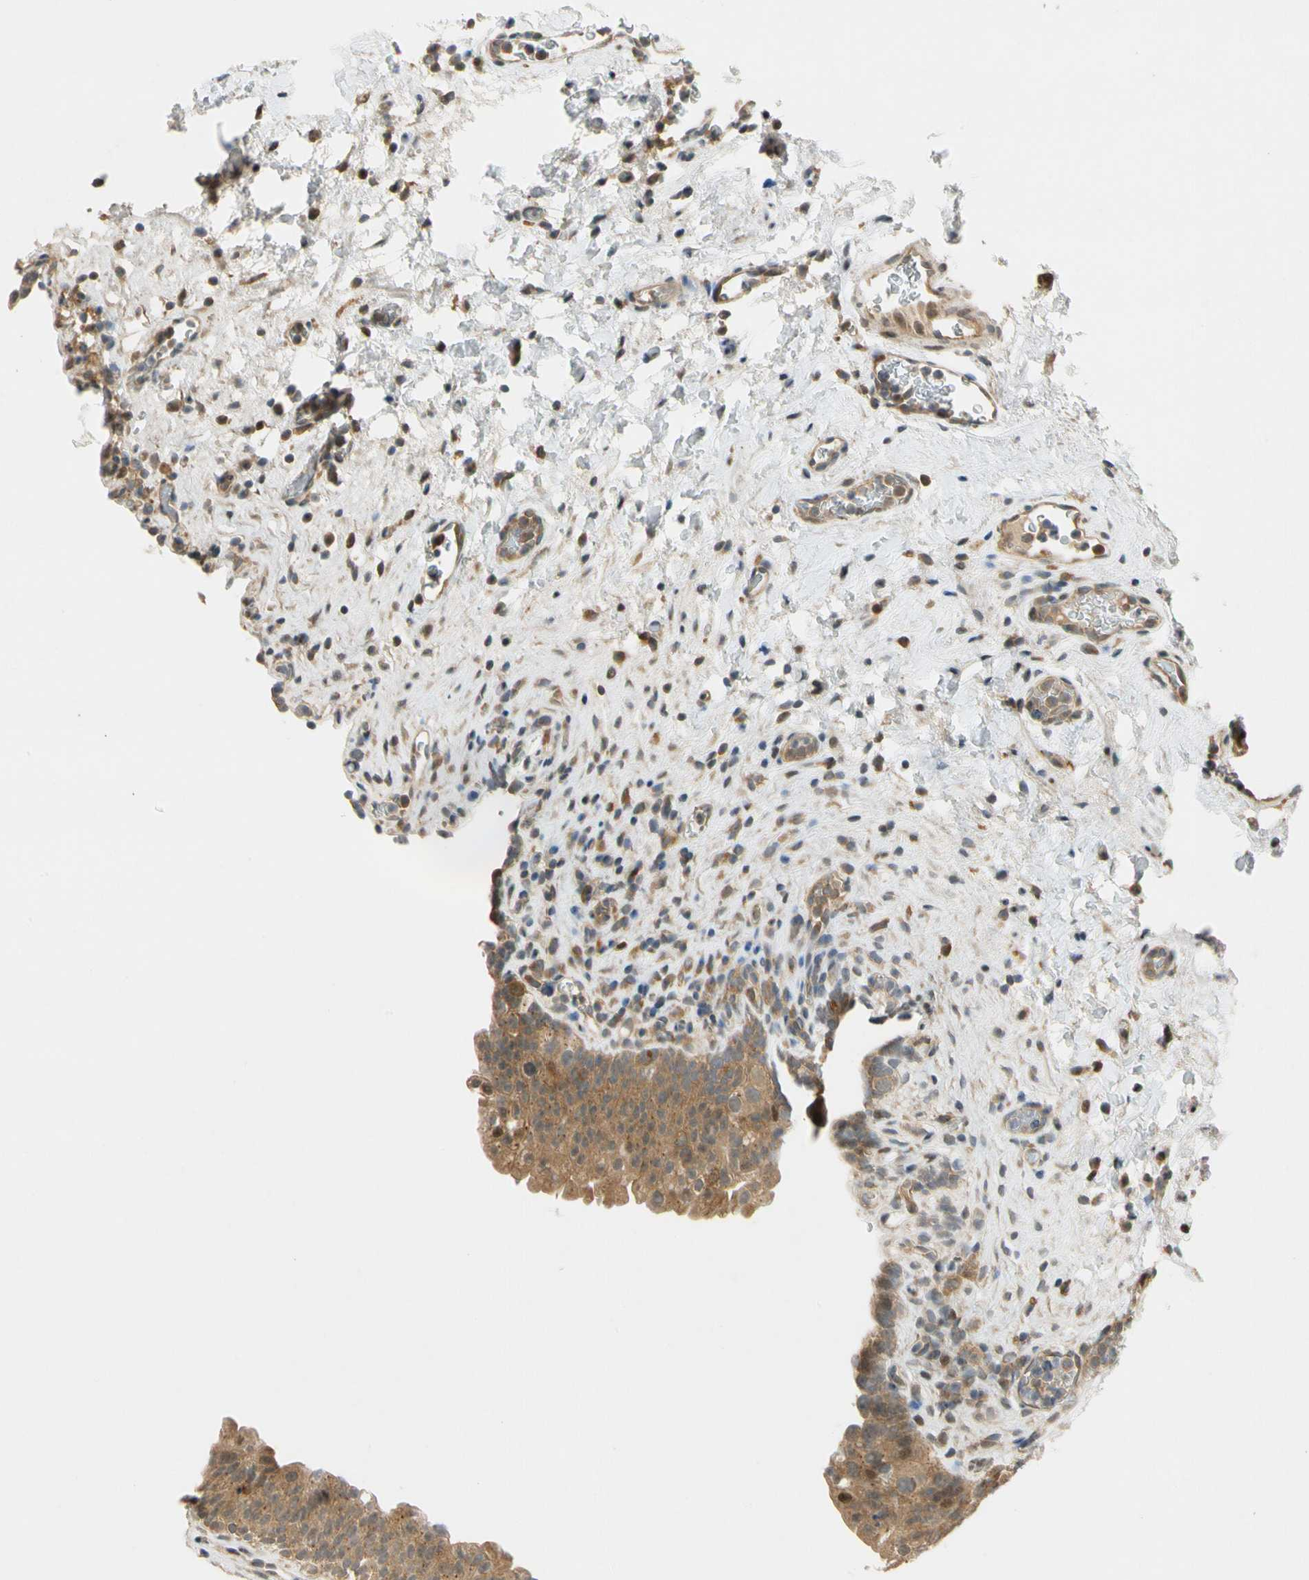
{"staining": {"intensity": "moderate", "quantity": ">75%", "location": "cytoplasmic/membranous"}, "tissue": "urinary bladder", "cell_type": "Urothelial cells", "image_type": "normal", "snomed": [{"axis": "morphology", "description": "Normal tissue, NOS"}, {"axis": "topography", "description": "Urinary bladder"}], "caption": "A brown stain shows moderate cytoplasmic/membranous staining of a protein in urothelial cells of normal urinary bladder. Nuclei are stained in blue.", "gene": "GATD1", "patient": {"sex": "female", "age": 64}}